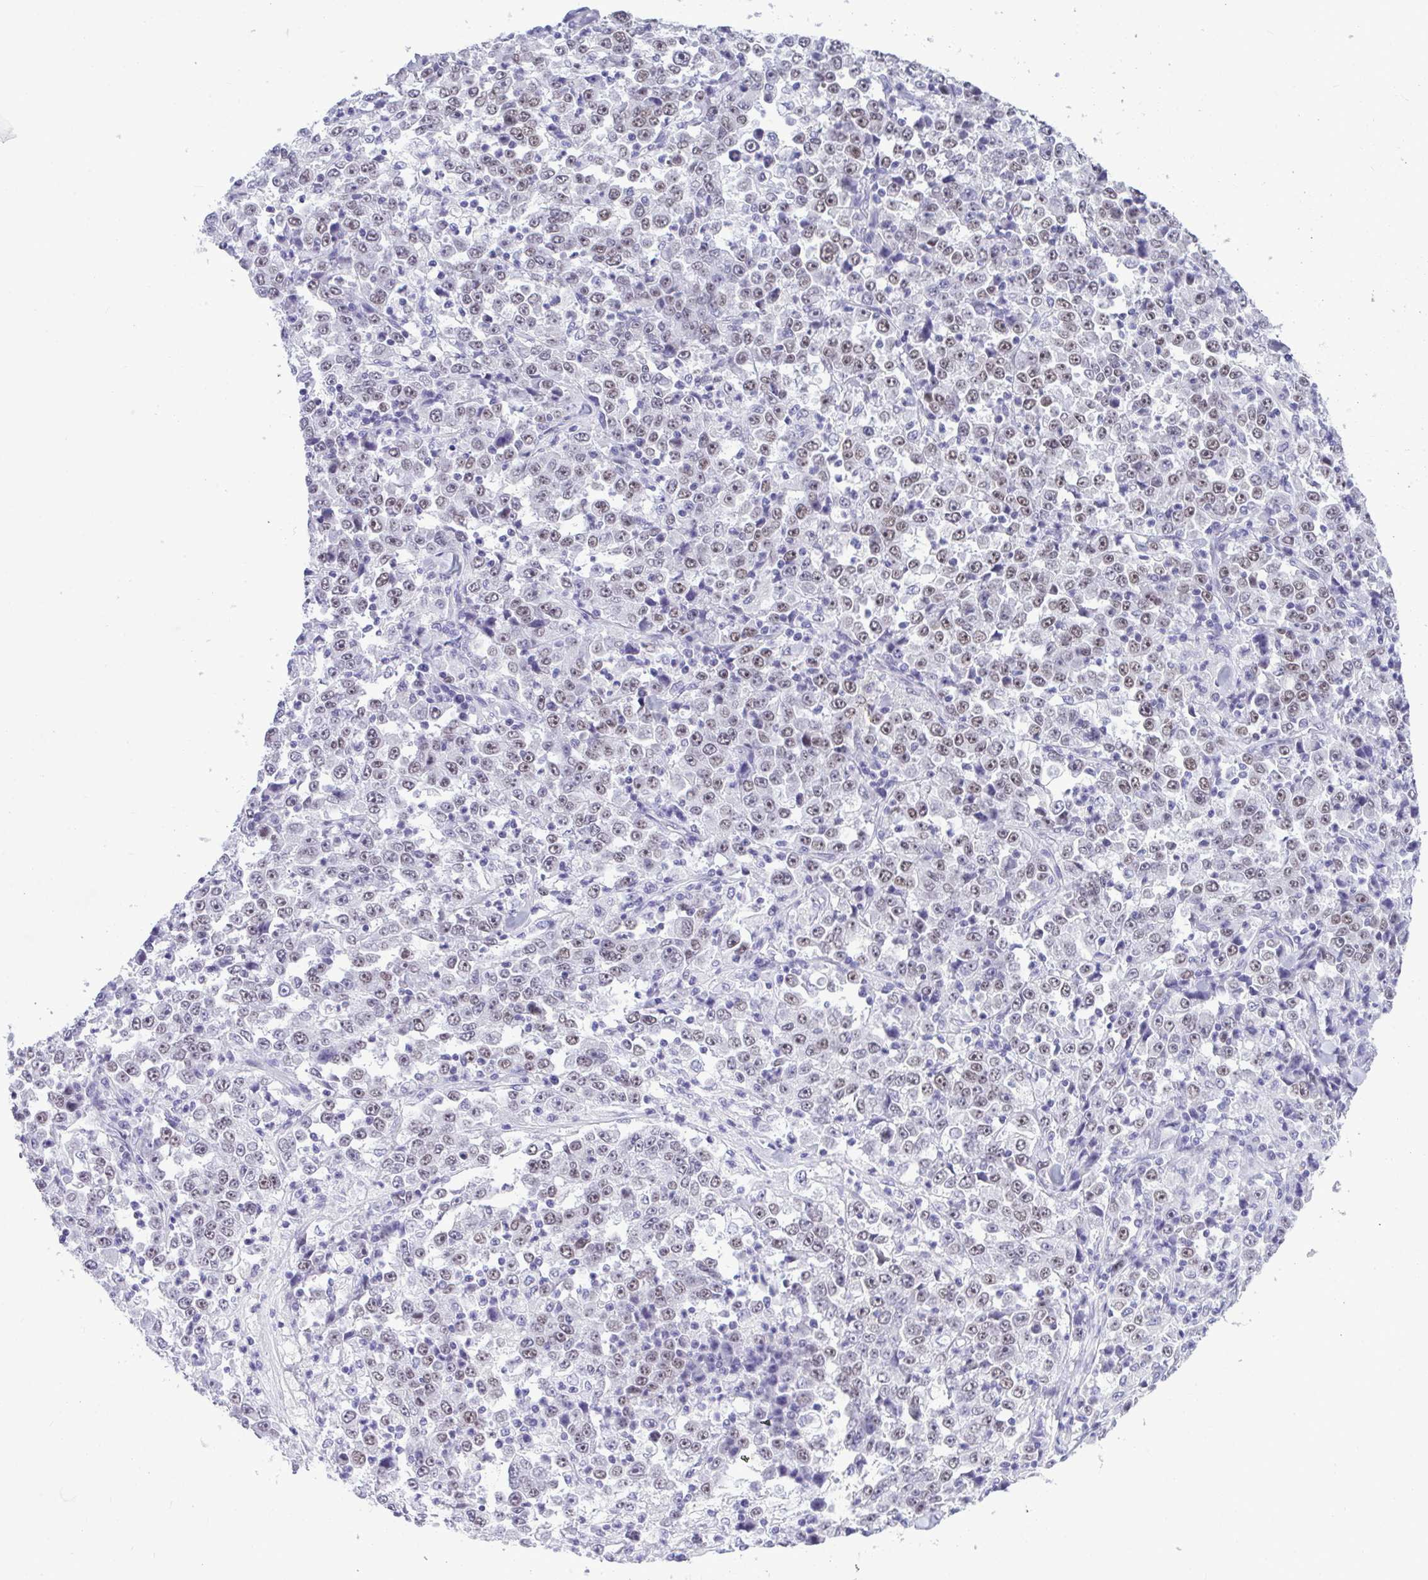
{"staining": {"intensity": "weak", "quantity": "25%-75%", "location": "nuclear"}, "tissue": "stomach cancer", "cell_type": "Tumor cells", "image_type": "cancer", "snomed": [{"axis": "morphology", "description": "Normal tissue, NOS"}, {"axis": "morphology", "description": "Adenocarcinoma, NOS"}, {"axis": "topography", "description": "Stomach, upper"}, {"axis": "topography", "description": "Stomach"}], "caption": "Weak nuclear protein staining is seen in approximately 25%-75% of tumor cells in stomach adenocarcinoma. (brown staining indicates protein expression, while blue staining denotes nuclei).", "gene": "TEAD4", "patient": {"sex": "male", "age": 59}}